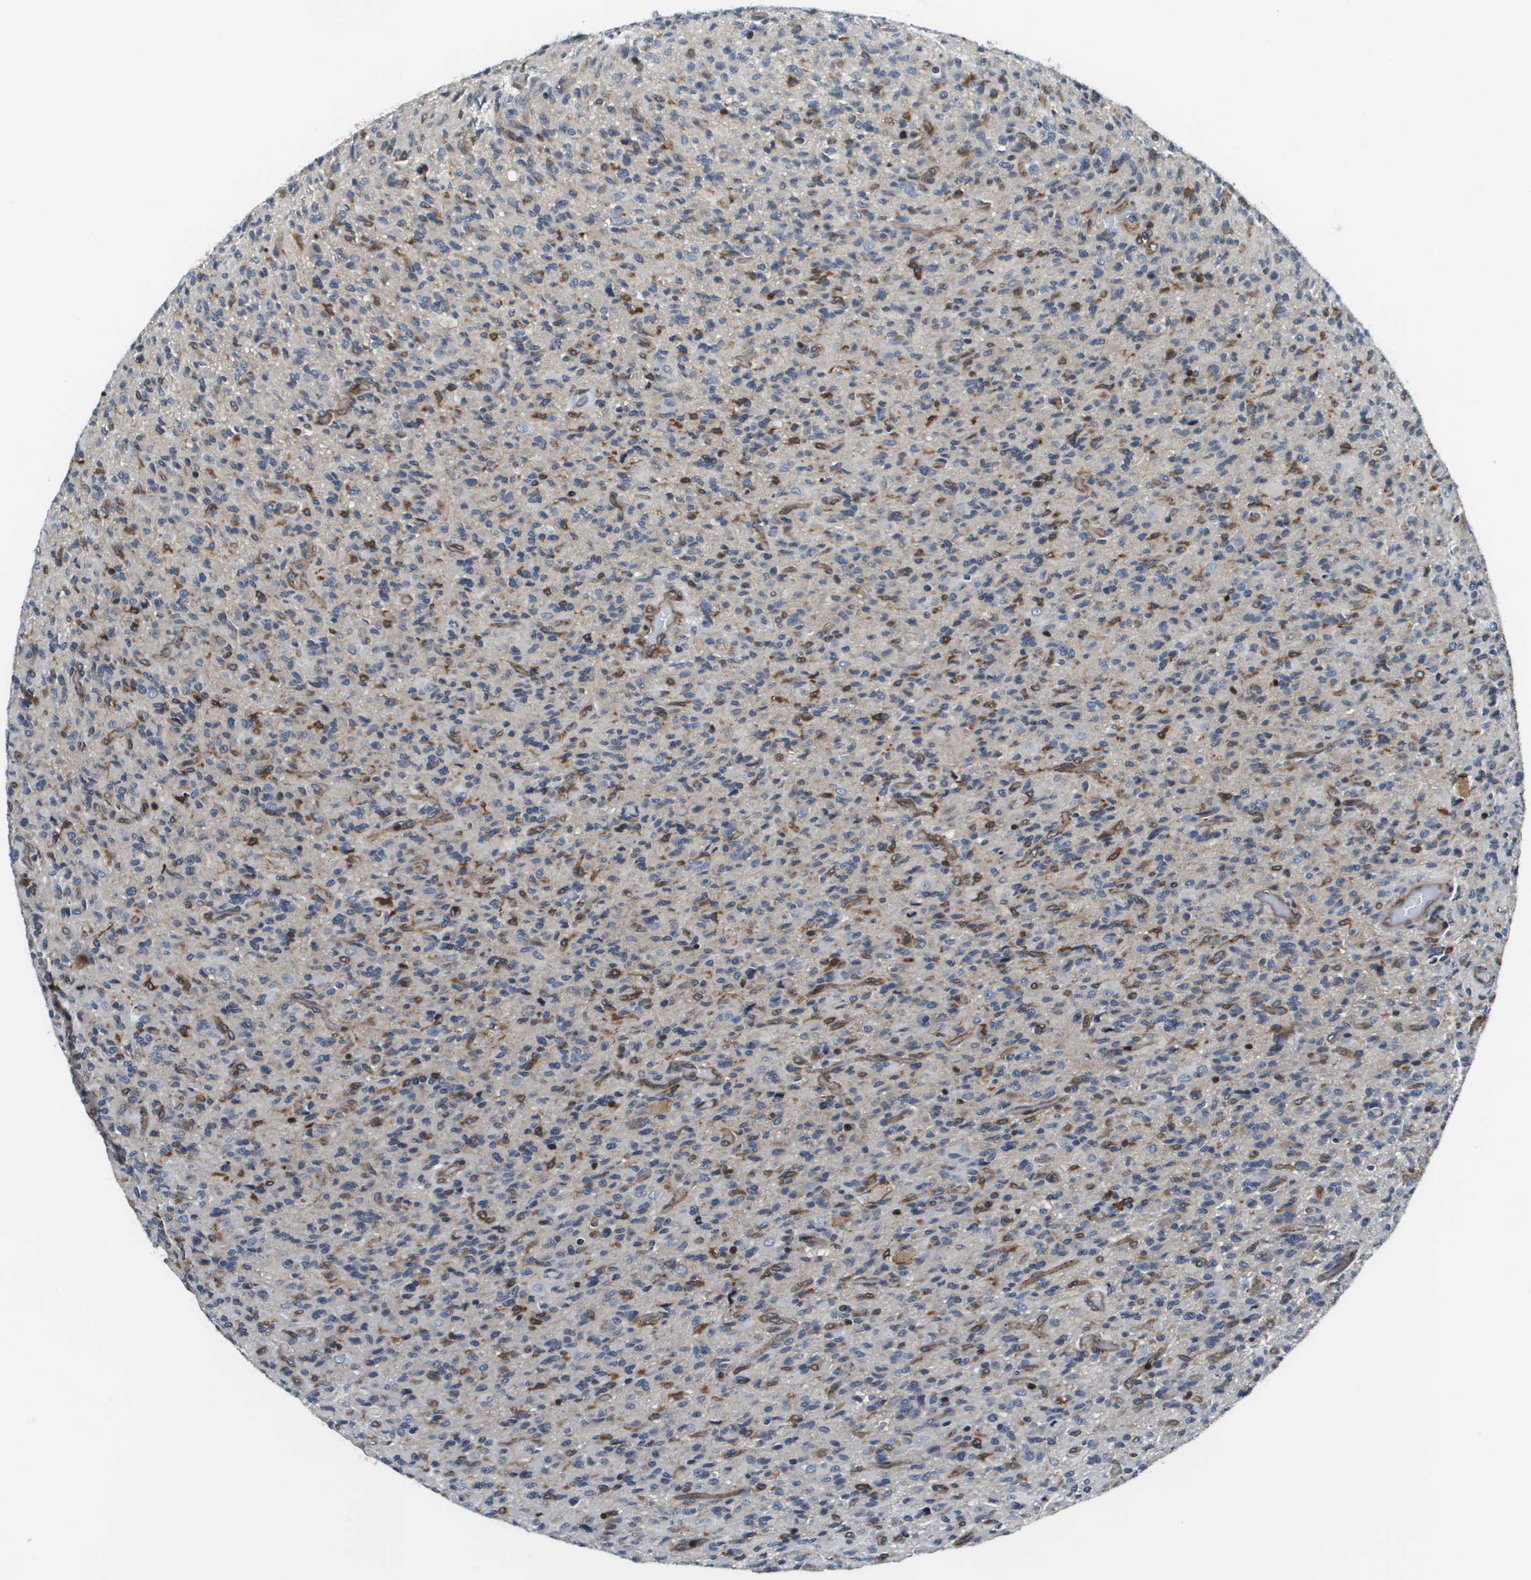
{"staining": {"intensity": "weak", "quantity": "<25%", "location": "cytoplasmic/membranous"}, "tissue": "glioma", "cell_type": "Tumor cells", "image_type": "cancer", "snomed": [{"axis": "morphology", "description": "Glioma, malignant, High grade"}, {"axis": "topography", "description": "Brain"}], "caption": "Immunohistochemical staining of glioma demonstrates no significant staining in tumor cells. Brightfield microscopy of IHC stained with DAB (brown) and hematoxylin (blue), captured at high magnification.", "gene": "ESYT1", "patient": {"sex": "male", "age": 71}}